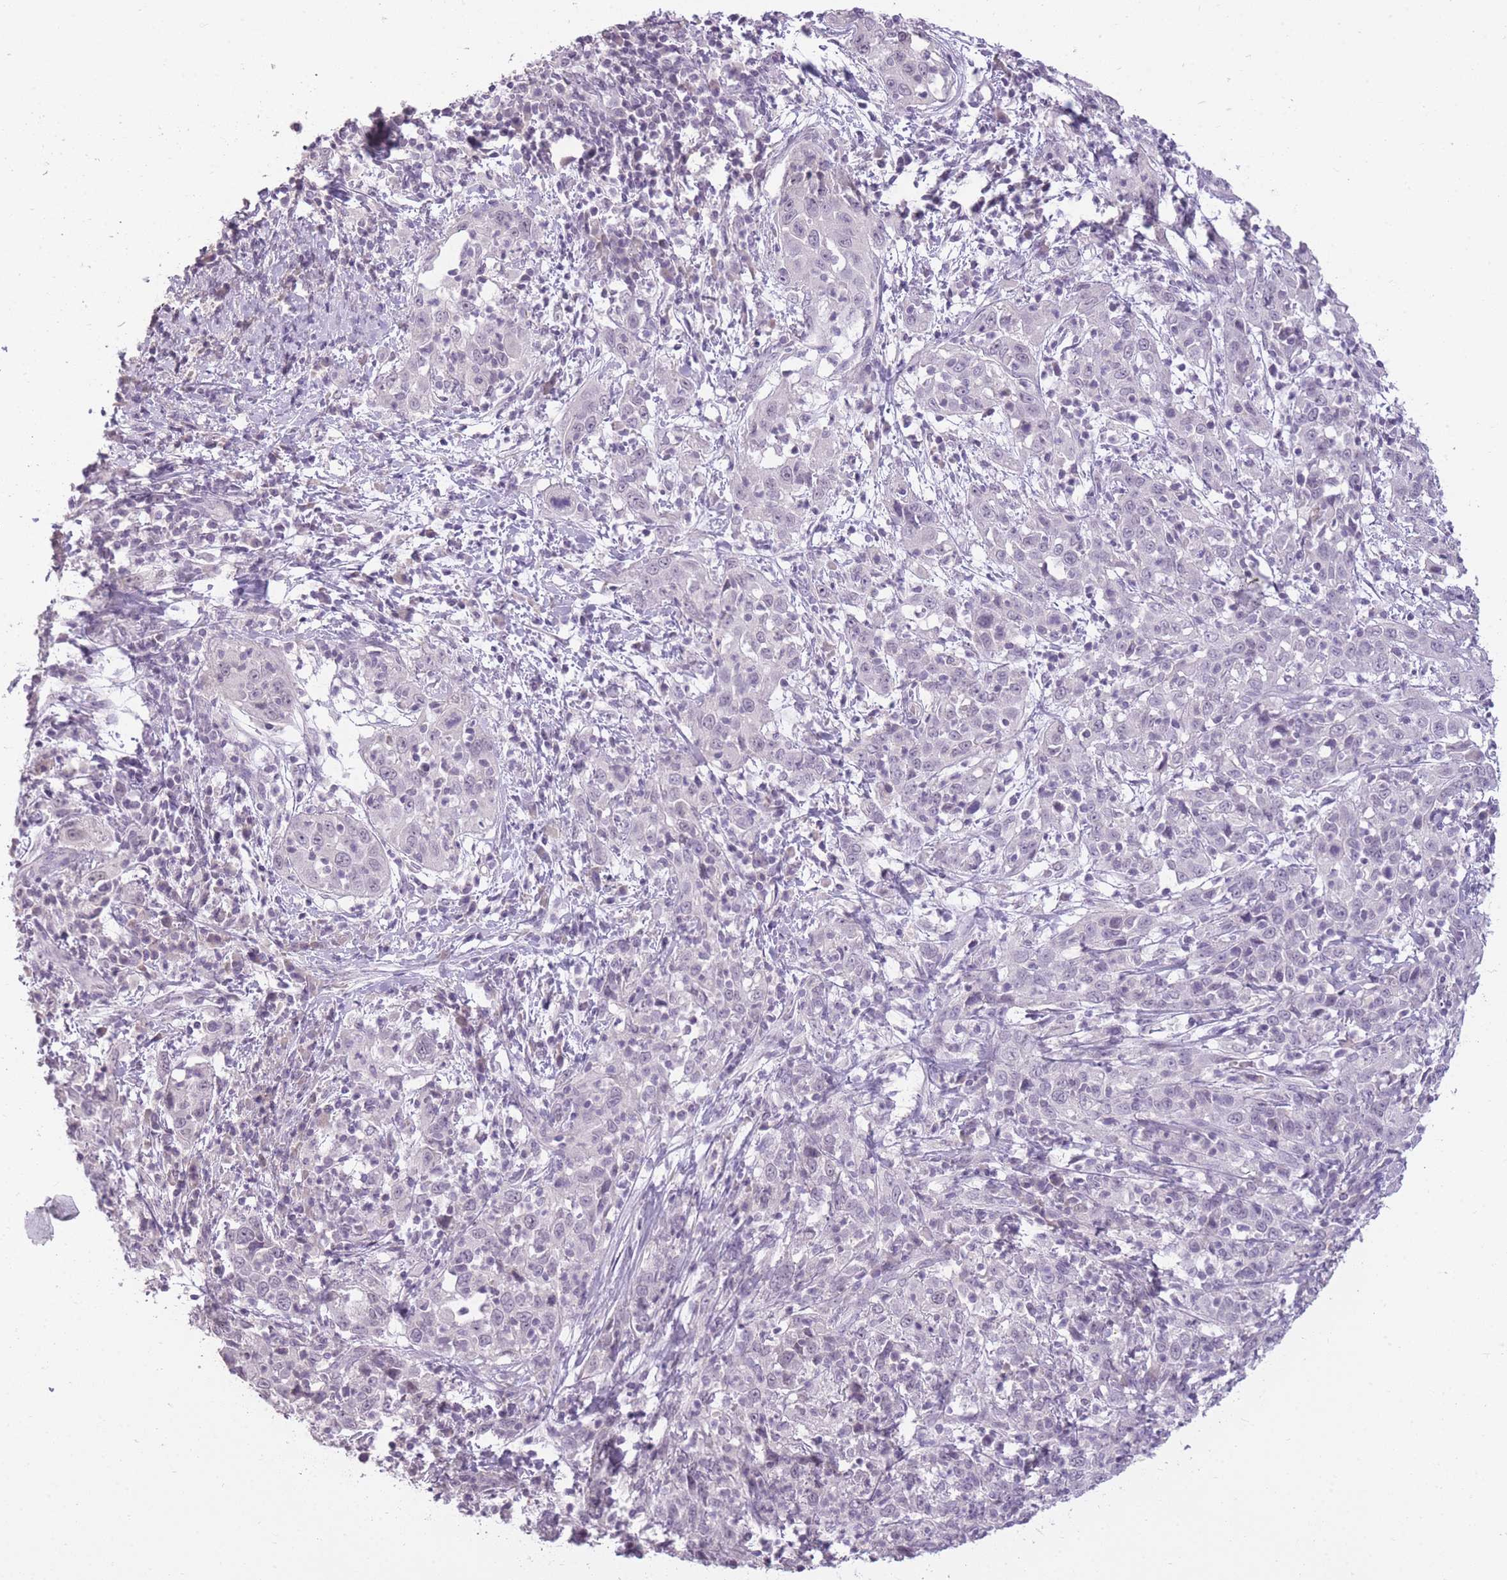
{"staining": {"intensity": "negative", "quantity": "none", "location": "none"}, "tissue": "cervical cancer", "cell_type": "Tumor cells", "image_type": "cancer", "snomed": [{"axis": "morphology", "description": "Squamous cell carcinoma, NOS"}, {"axis": "topography", "description": "Cervix"}], "caption": "Protein analysis of cervical cancer reveals no significant staining in tumor cells. (DAB immunohistochemistry, high magnification).", "gene": "ZBTB24", "patient": {"sex": "female", "age": 46}}